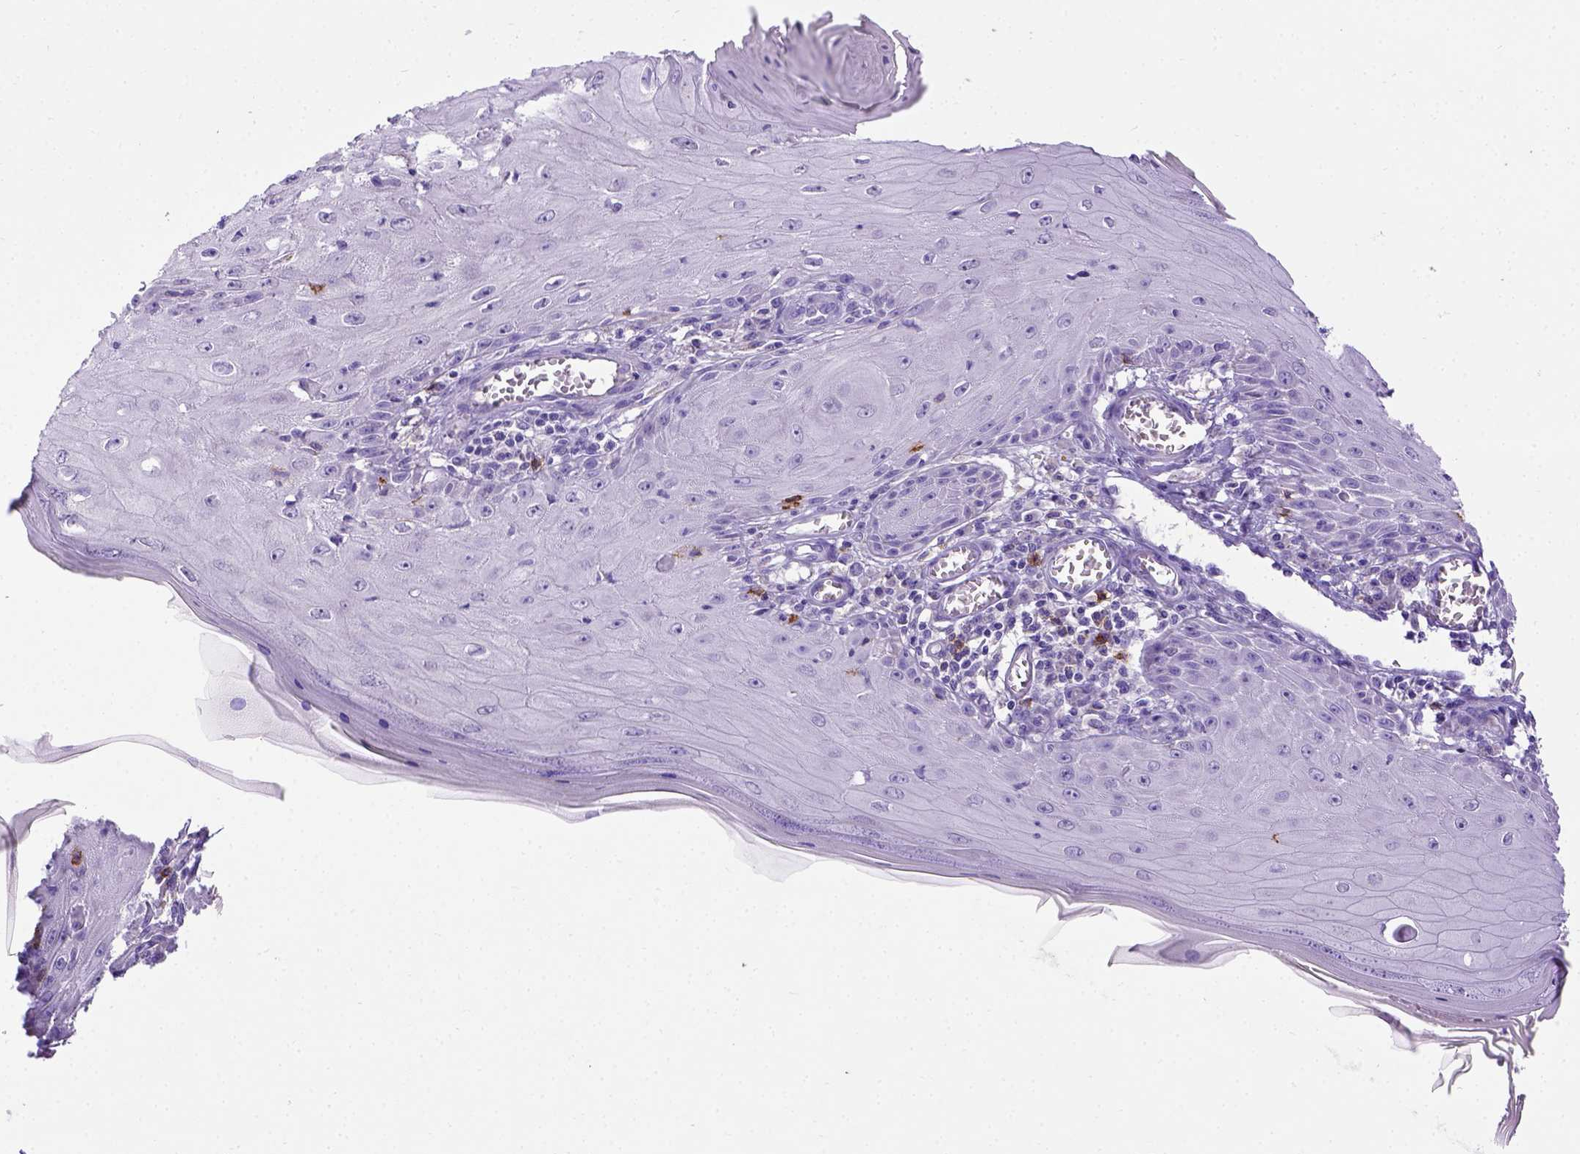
{"staining": {"intensity": "negative", "quantity": "none", "location": "none"}, "tissue": "skin cancer", "cell_type": "Tumor cells", "image_type": "cancer", "snomed": [{"axis": "morphology", "description": "Squamous cell carcinoma, NOS"}, {"axis": "topography", "description": "Skin"}], "caption": "Skin cancer (squamous cell carcinoma) was stained to show a protein in brown. There is no significant staining in tumor cells.", "gene": "B3GAT1", "patient": {"sex": "female", "age": 73}}